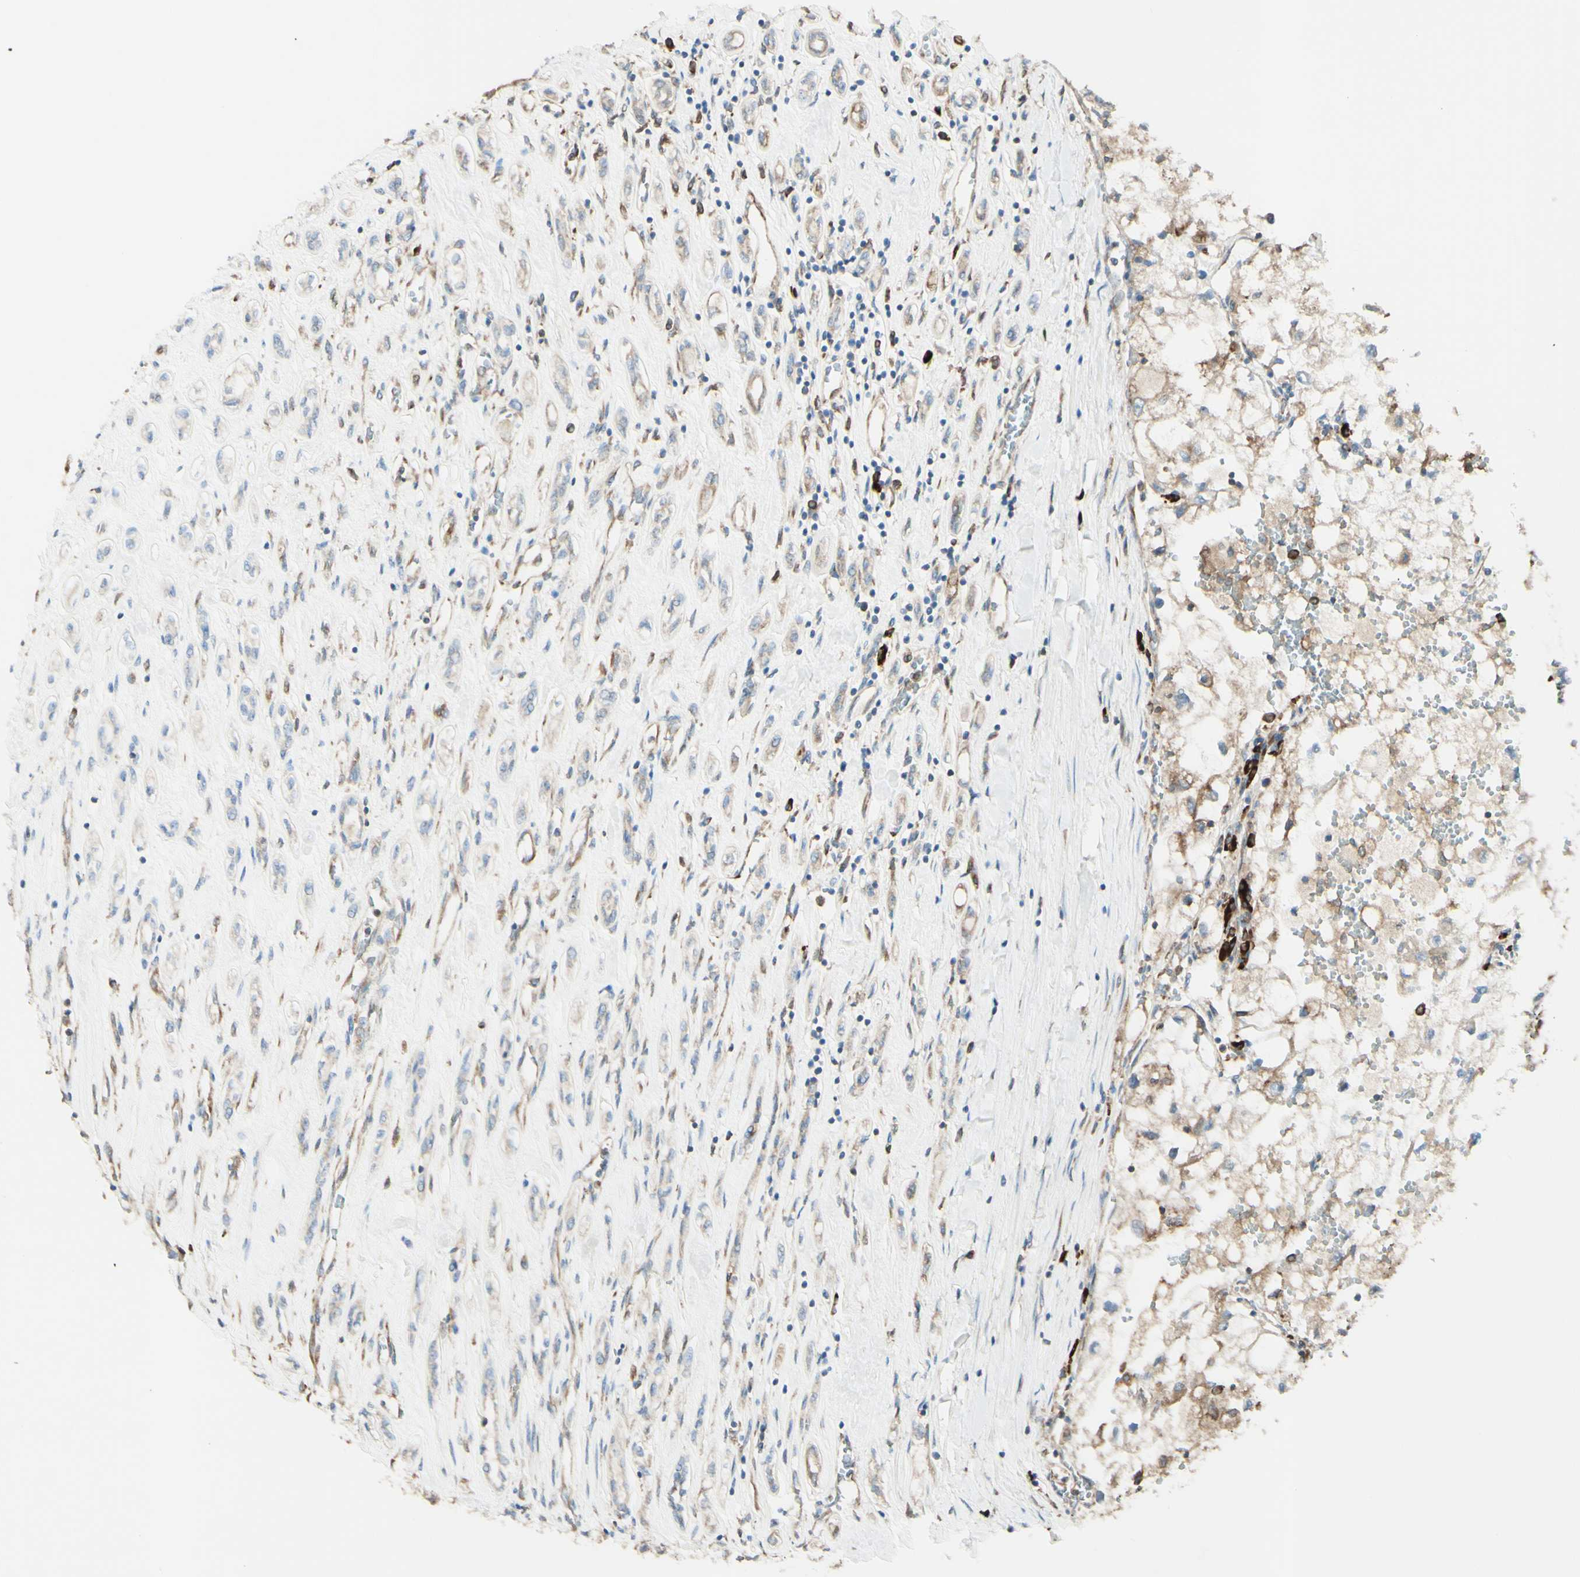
{"staining": {"intensity": "weak", "quantity": "25%-75%", "location": "cytoplasmic/membranous"}, "tissue": "renal cancer", "cell_type": "Tumor cells", "image_type": "cancer", "snomed": [{"axis": "morphology", "description": "Adenocarcinoma, NOS"}, {"axis": "topography", "description": "Kidney"}], "caption": "A histopathology image of human adenocarcinoma (renal) stained for a protein shows weak cytoplasmic/membranous brown staining in tumor cells. (DAB (3,3'-diaminobenzidine) = brown stain, brightfield microscopy at high magnification).", "gene": "DNAJB11", "patient": {"sex": "female", "age": 70}}